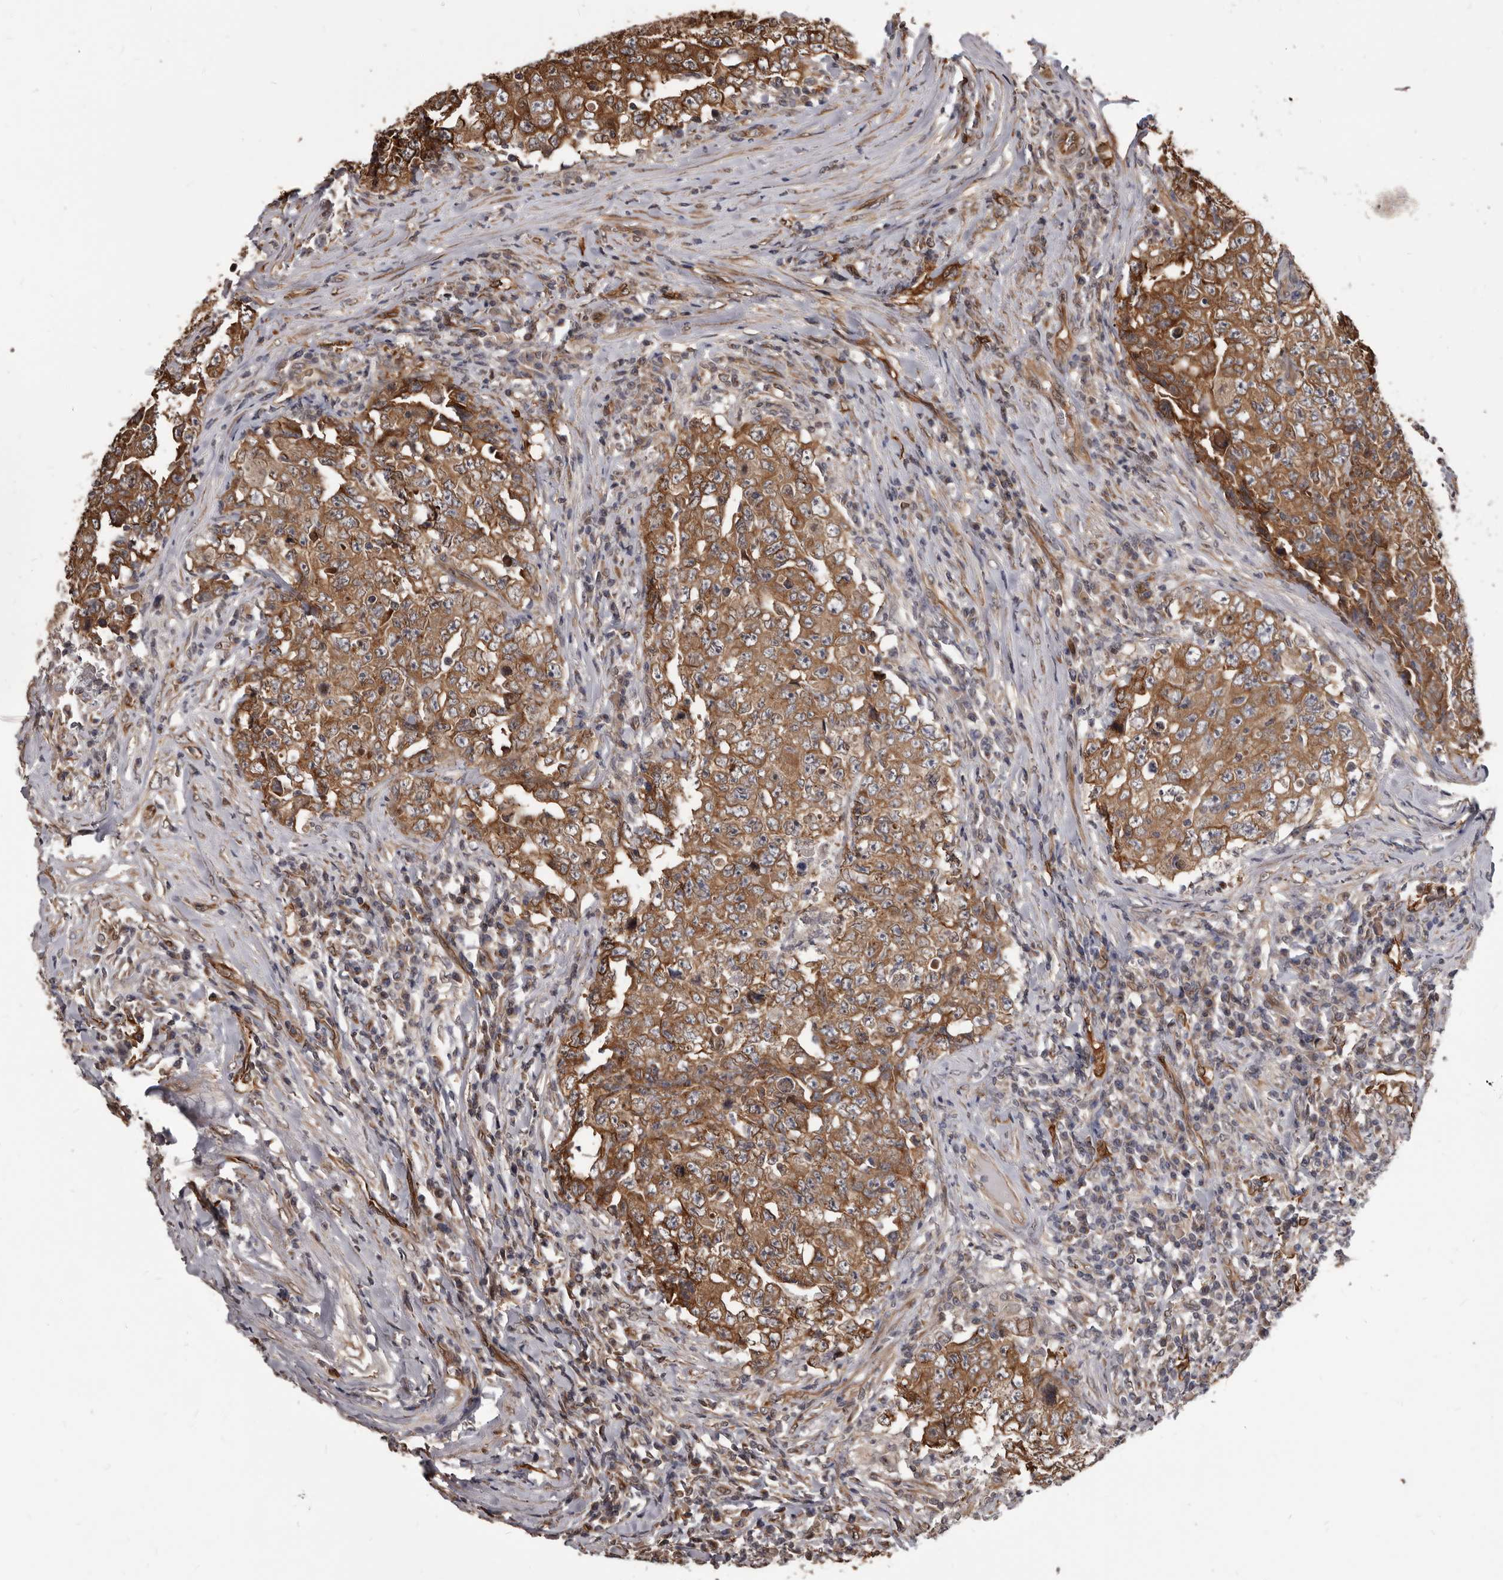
{"staining": {"intensity": "moderate", "quantity": ">75%", "location": "cytoplasmic/membranous"}, "tissue": "testis cancer", "cell_type": "Tumor cells", "image_type": "cancer", "snomed": [{"axis": "morphology", "description": "Carcinoma, Embryonal, NOS"}, {"axis": "topography", "description": "Testis"}], "caption": "Testis cancer (embryonal carcinoma) stained for a protein reveals moderate cytoplasmic/membranous positivity in tumor cells.", "gene": "ADAMTS20", "patient": {"sex": "male", "age": 26}}